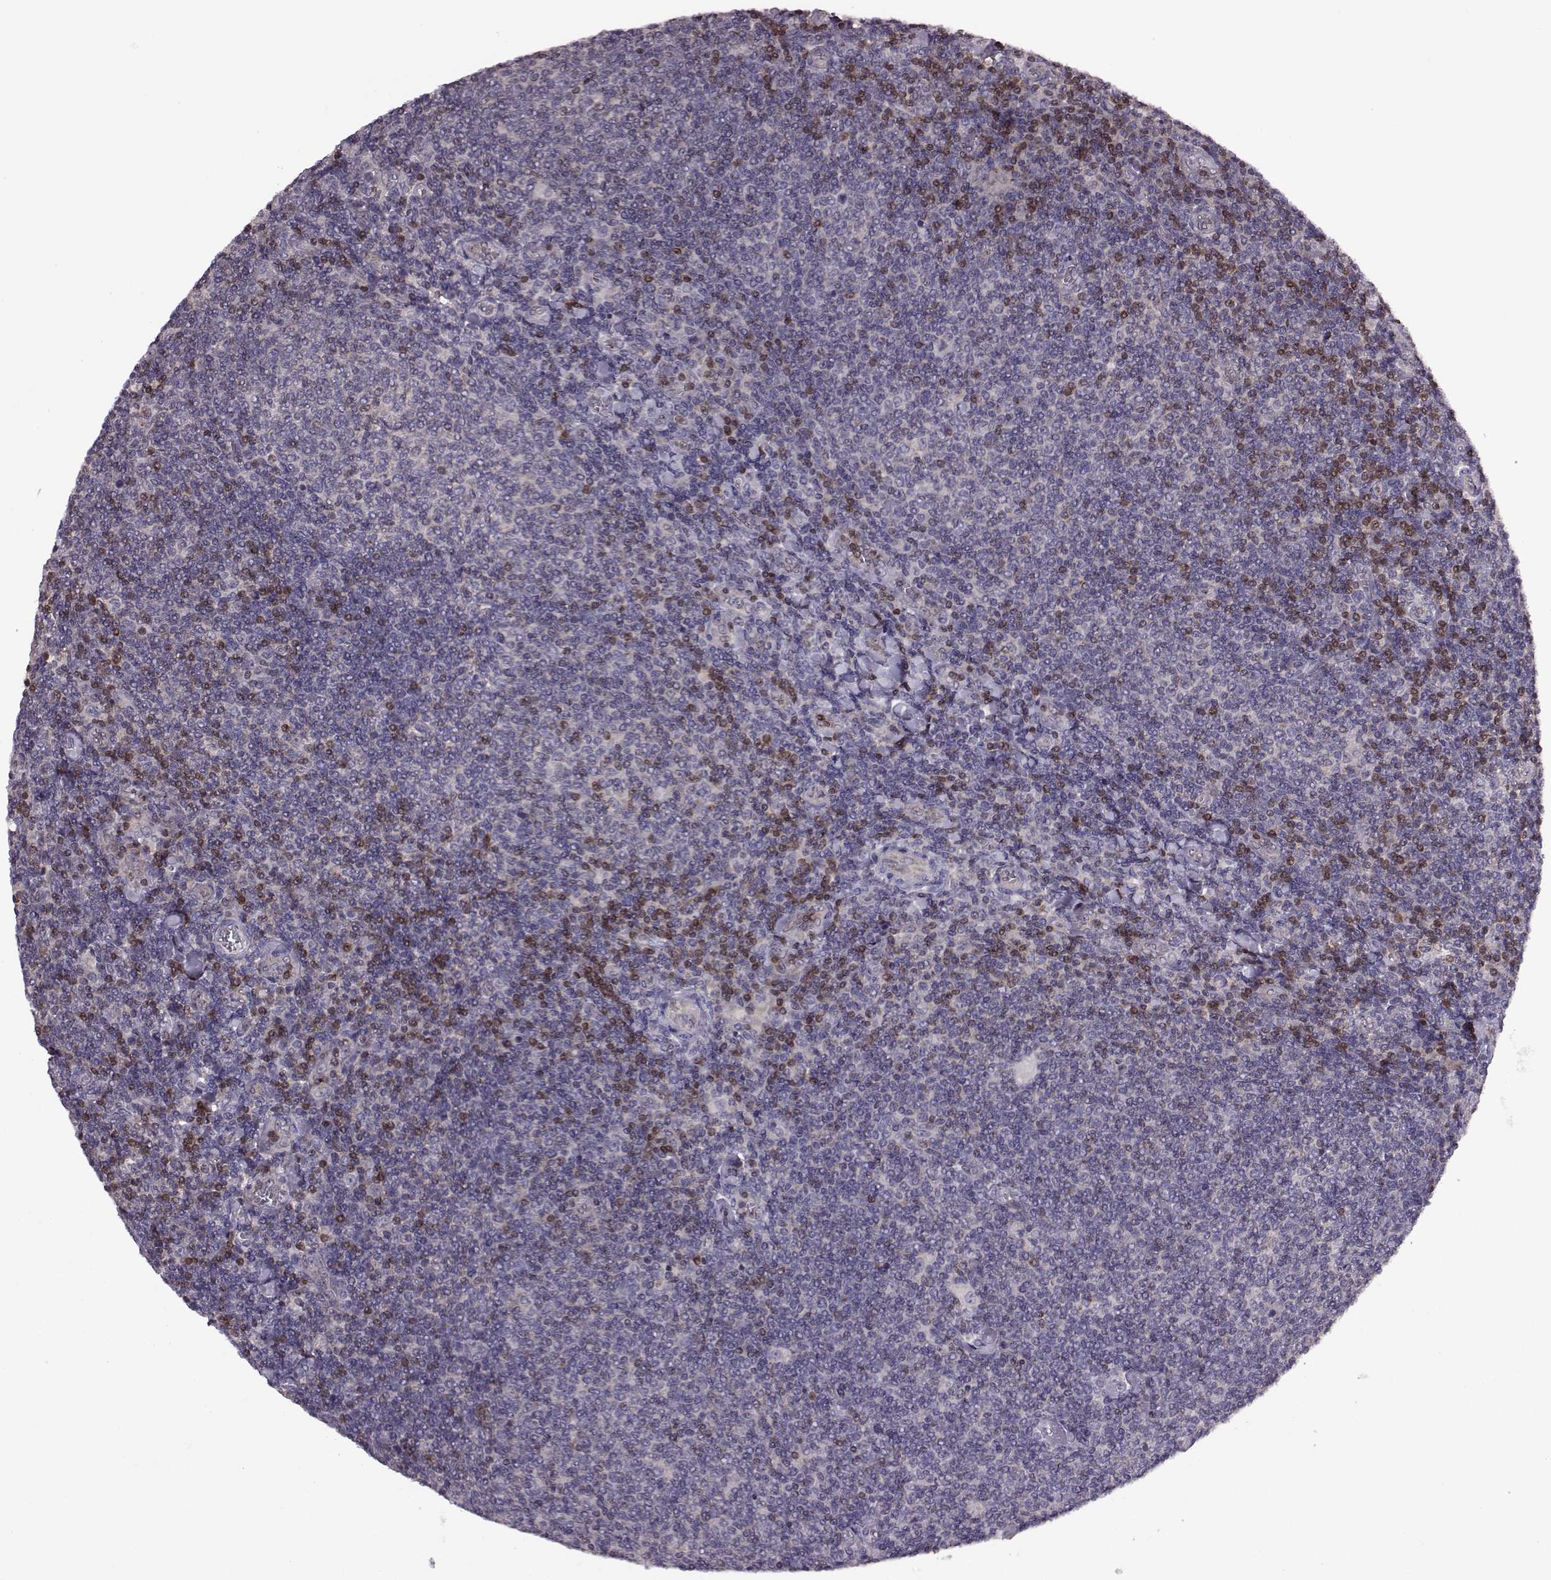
{"staining": {"intensity": "negative", "quantity": "none", "location": "none"}, "tissue": "lymphoma", "cell_type": "Tumor cells", "image_type": "cancer", "snomed": [{"axis": "morphology", "description": "Malignant lymphoma, non-Hodgkin's type, Low grade"}, {"axis": "topography", "description": "Lymph node"}], "caption": "This is an immunohistochemistry (IHC) histopathology image of human lymphoma. There is no expression in tumor cells.", "gene": "CDC42SE1", "patient": {"sex": "male", "age": 52}}